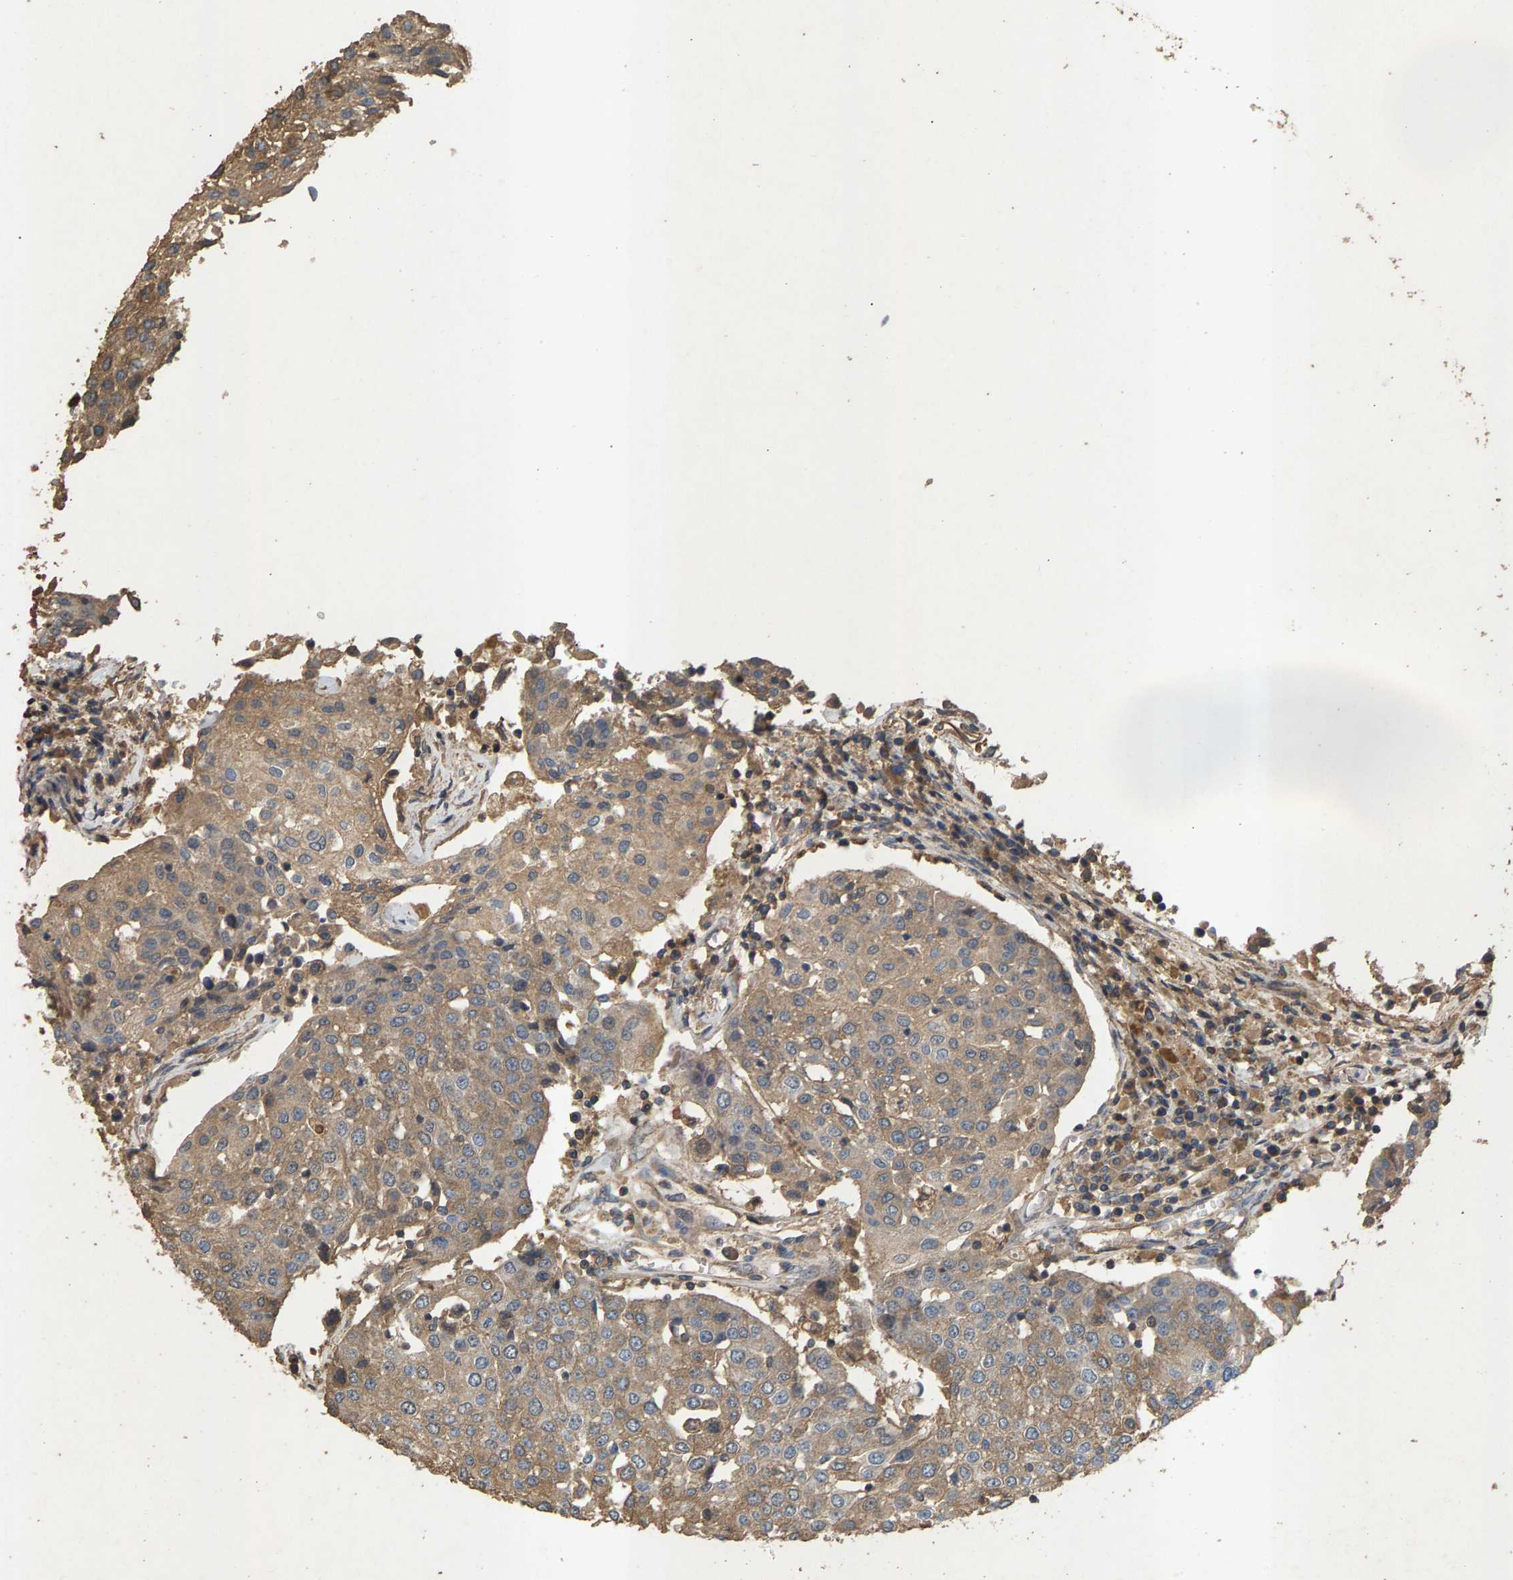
{"staining": {"intensity": "moderate", "quantity": ">75%", "location": "cytoplasmic/membranous"}, "tissue": "urothelial cancer", "cell_type": "Tumor cells", "image_type": "cancer", "snomed": [{"axis": "morphology", "description": "Urothelial carcinoma, High grade"}, {"axis": "topography", "description": "Urinary bladder"}], "caption": "High-power microscopy captured an immunohistochemistry (IHC) photomicrograph of urothelial cancer, revealing moderate cytoplasmic/membranous expression in about >75% of tumor cells. Using DAB (brown) and hematoxylin (blue) stains, captured at high magnification using brightfield microscopy.", "gene": "HTRA3", "patient": {"sex": "female", "age": 85}}